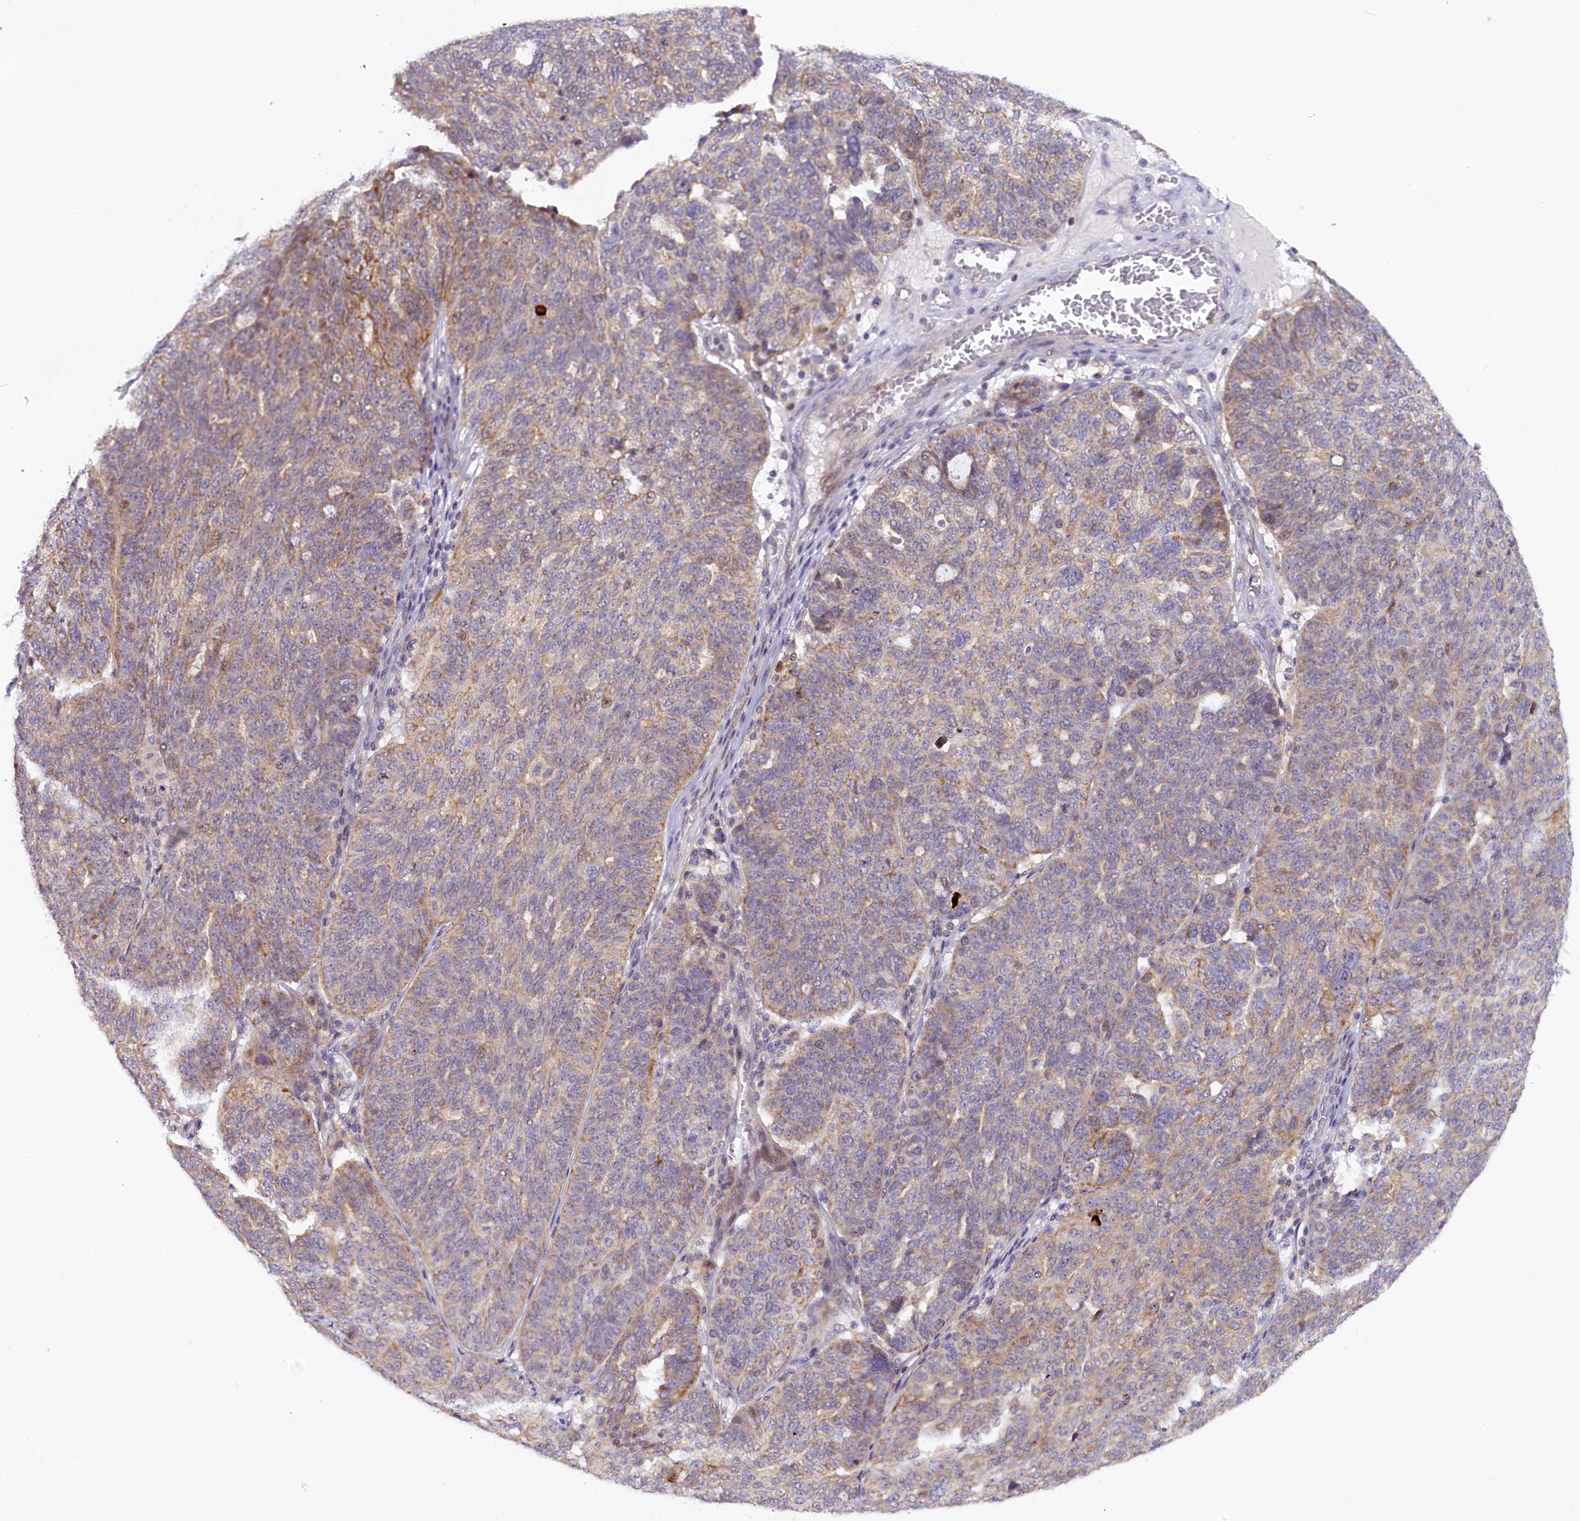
{"staining": {"intensity": "weak", "quantity": "25%-75%", "location": "cytoplasmic/membranous"}, "tissue": "ovarian cancer", "cell_type": "Tumor cells", "image_type": "cancer", "snomed": [{"axis": "morphology", "description": "Cystadenocarcinoma, serous, NOS"}, {"axis": "topography", "description": "Ovary"}], "caption": "This image reveals immunohistochemistry staining of human ovarian cancer, with low weak cytoplasmic/membranous expression in about 25%-75% of tumor cells.", "gene": "CCL23", "patient": {"sex": "female", "age": 59}}